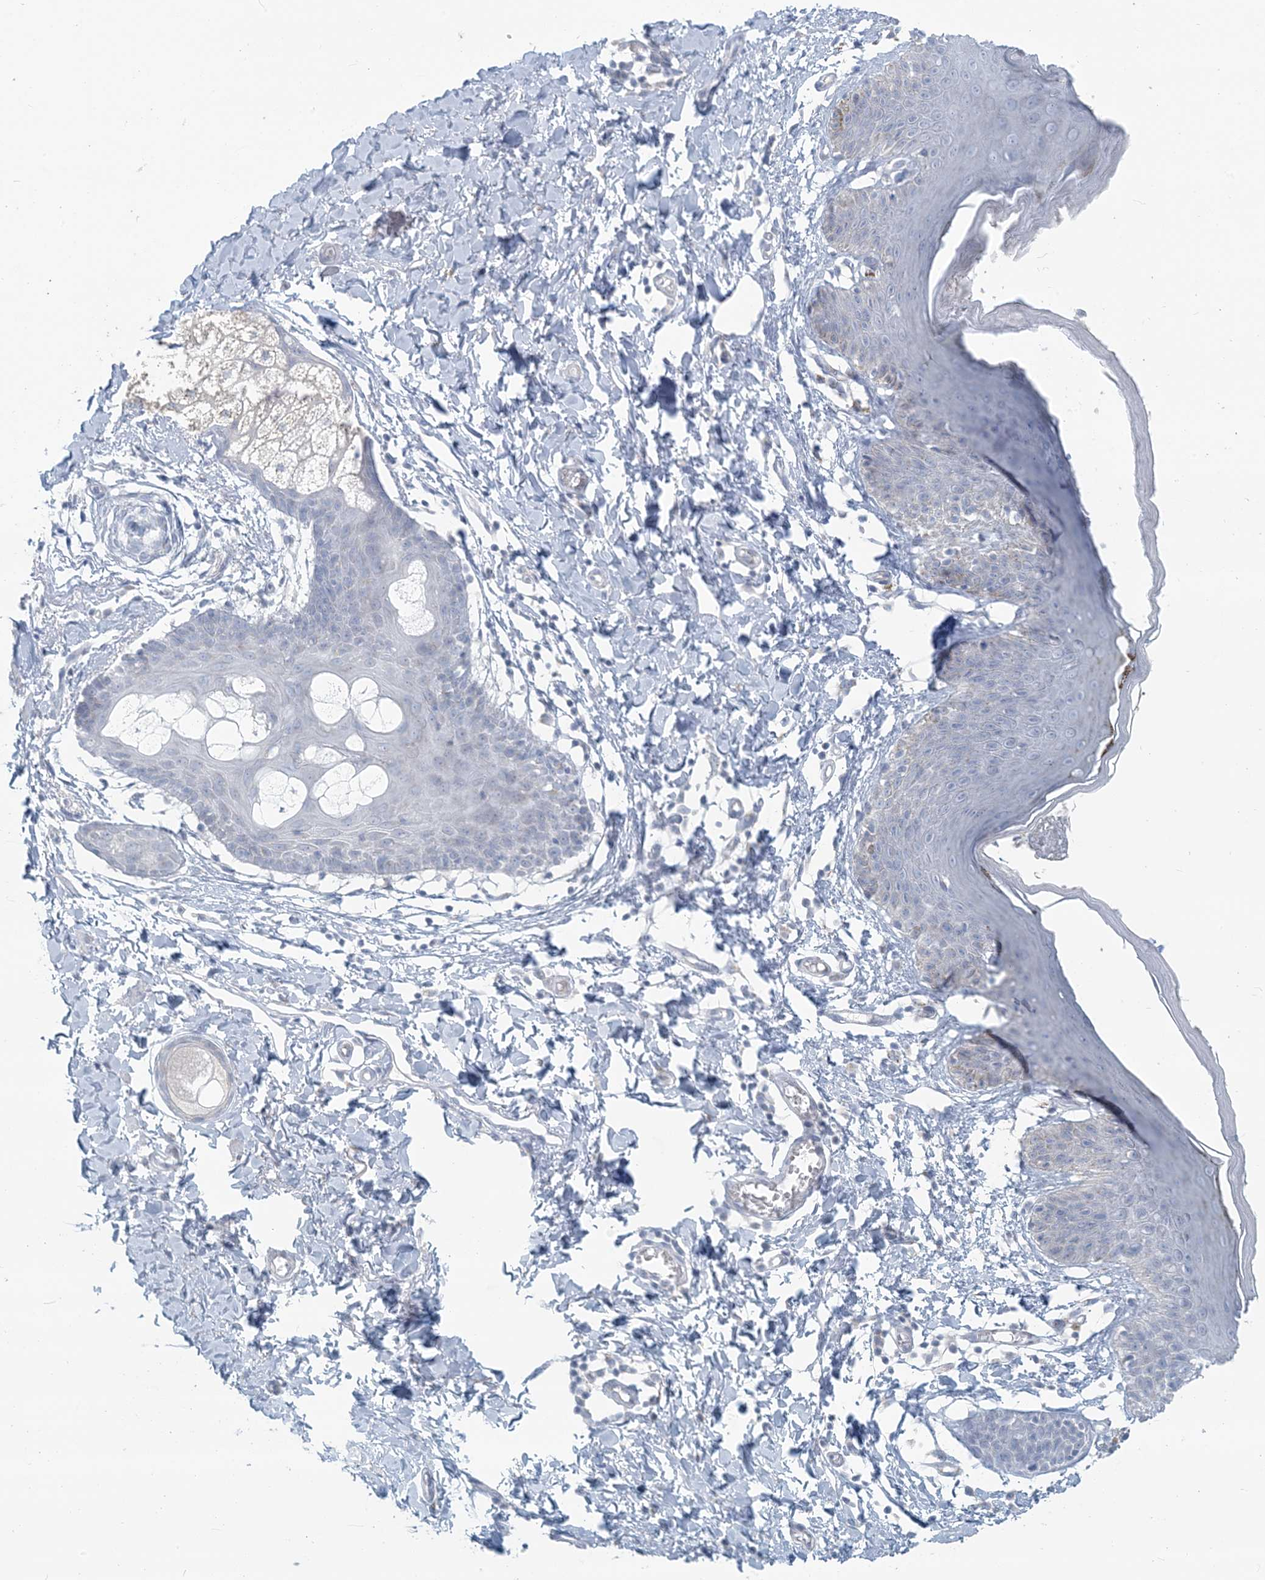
{"staining": {"intensity": "negative", "quantity": "none", "location": "none"}, "tissue": "skin", "cell_type": "Epidermal cells", "image_type": "normal", "snomed": [{"axis": "morphology", "description": "Normal tissue, NOS"}, {"axis": "topography", "description": "Vulva"}], "caption": "This is a micrograph of IHC staining of unremarkable skin, which shows no staining in epidermal cells.", "gene": "SCML1", "patient": {"sex": "female", "age": 66}}